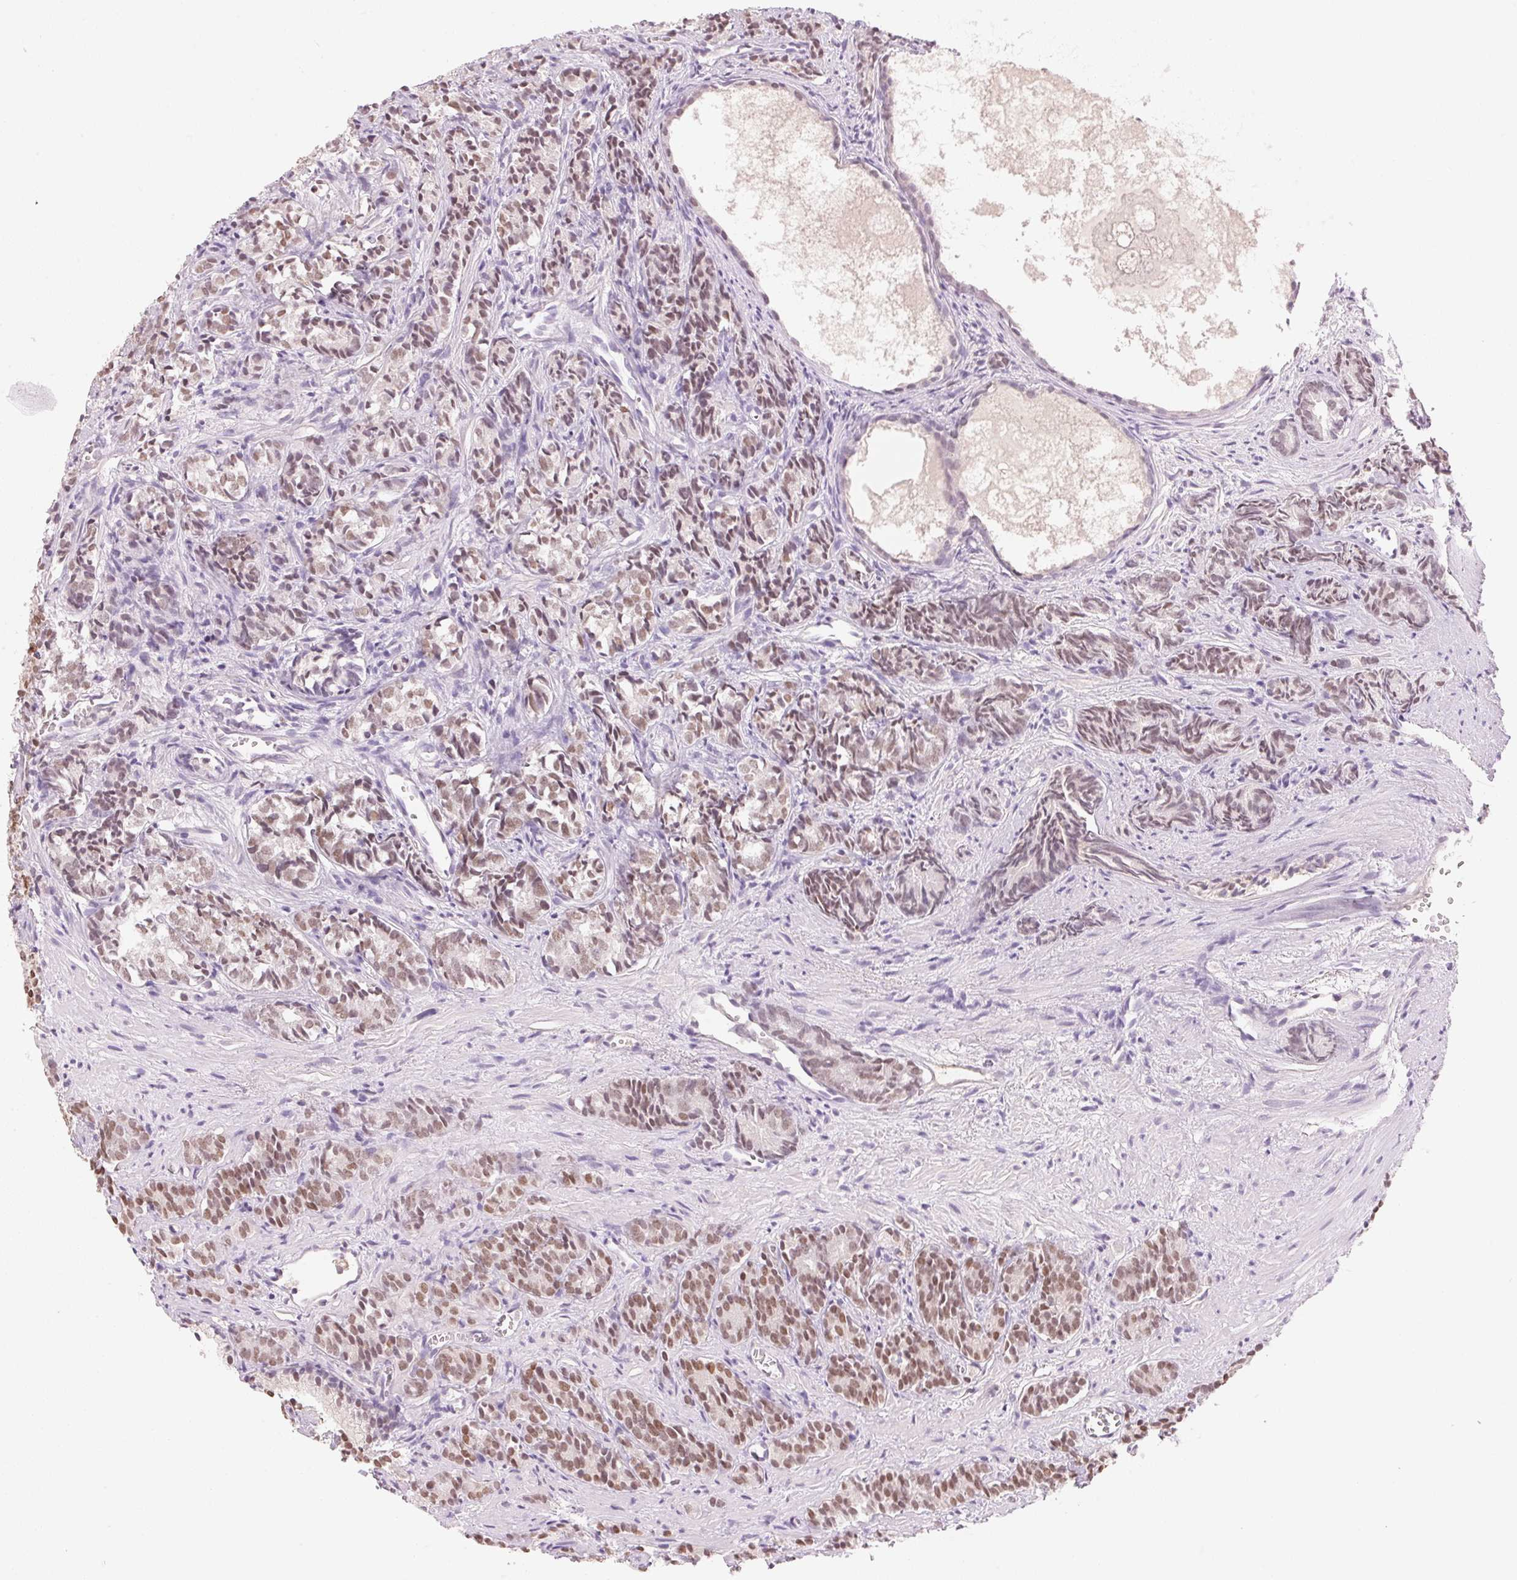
{"staining": {"intensity": "moderate", "quantity": ">75%", "location": "nuclear"}, "tissue": "prostate cancer", "cell_type": "Tumor cells", "image_type": "cancer", "snomed": [{"axis": "morphology", "description": "Adenocarcinoma, High grade"}, {"axis": "topography", "description": "Prostate"}], "caption": "IHC (DAB (3,3'-diaminobenzidine)) staining of prostate cancer (adenocarcinoma (high-grade)) demonstrates moderate nuclear protein expression in approximately >75% of tumor cells. Nuclei are stained in blue.", "gene": "HOXB13", "patient": {"sex": "male", "age": 84}}